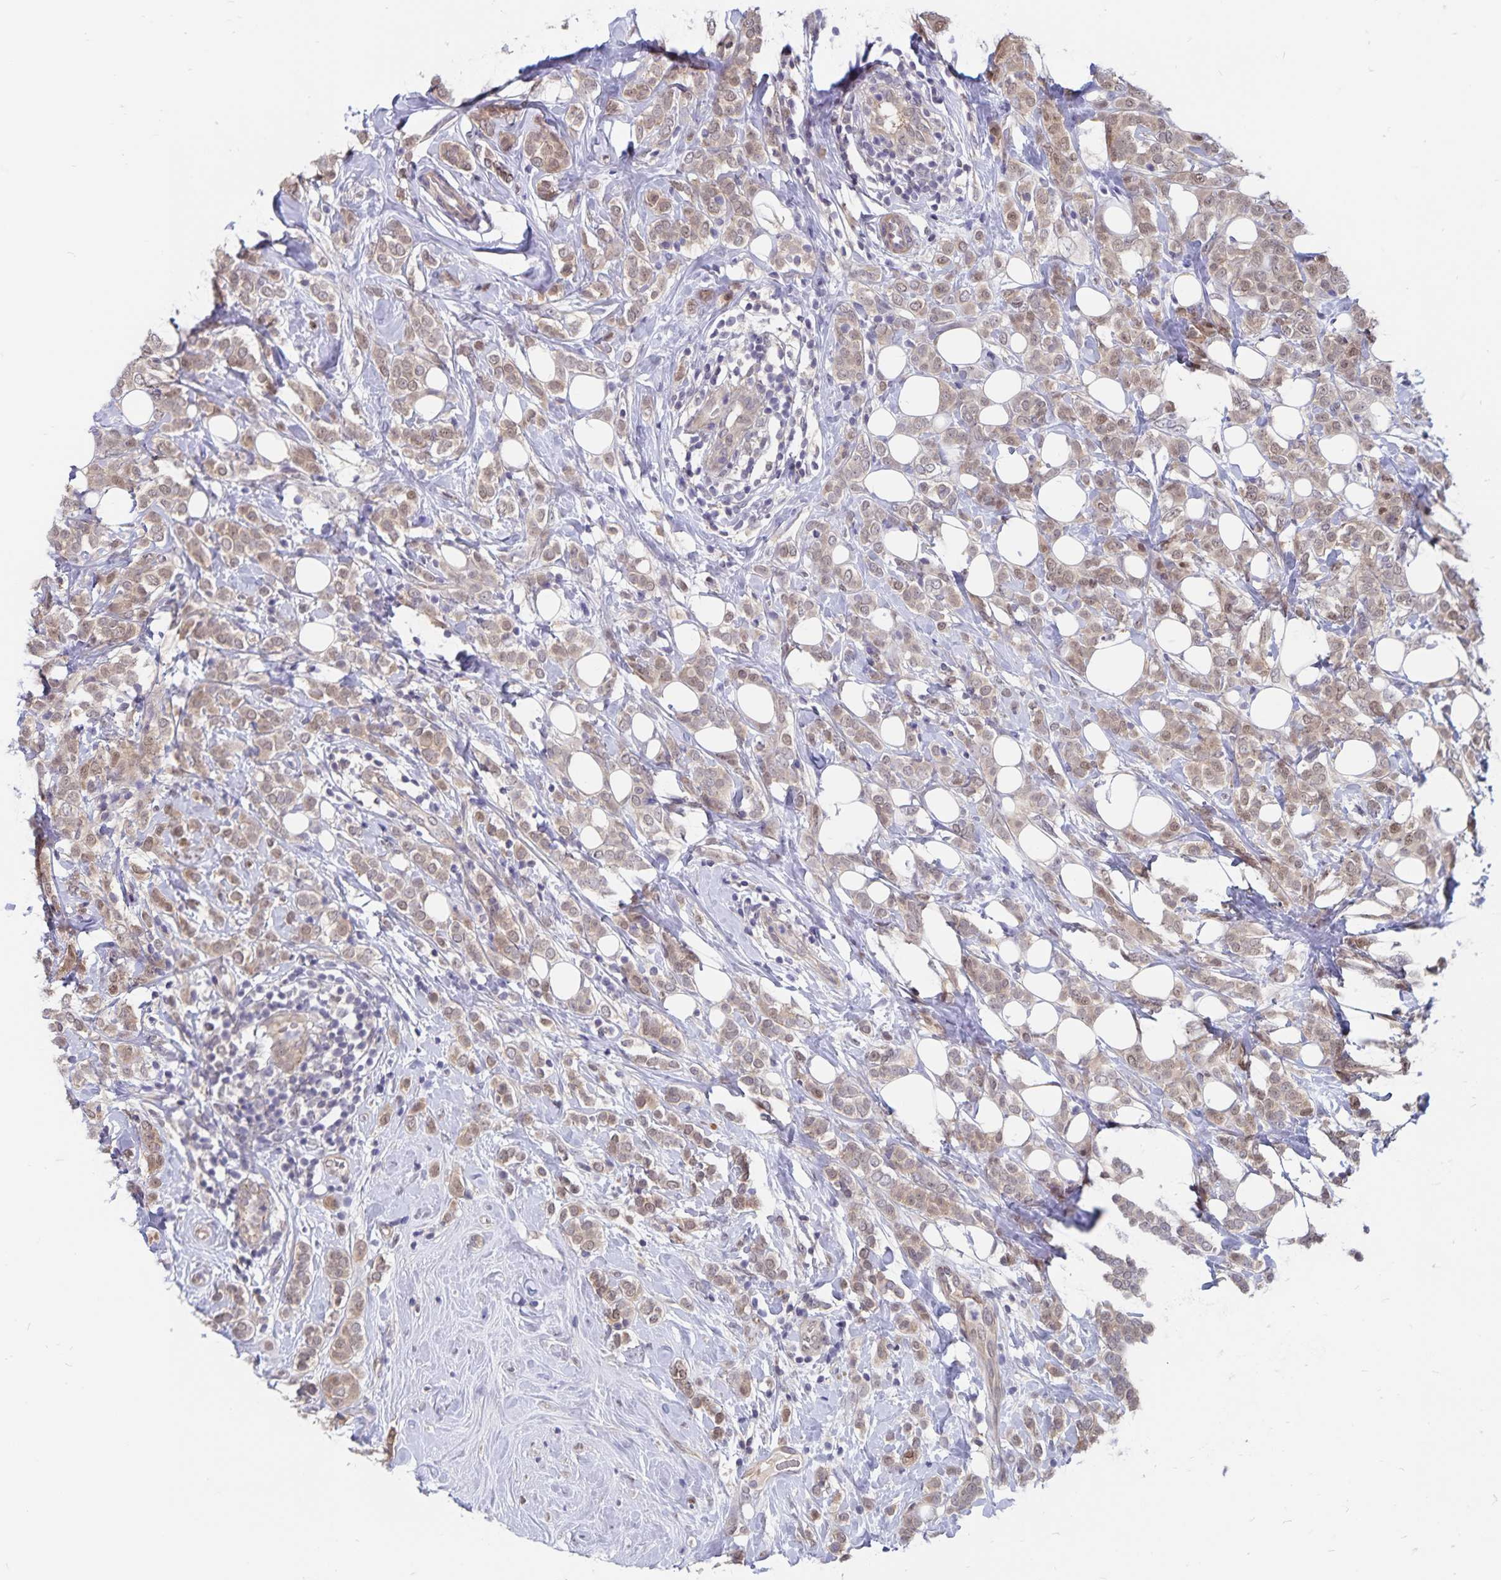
{"staining": {"intensity": "weak", "quantity": ">75%", "location": "cytoplasmic/membranous,nuclear"}, "tissue": "breast cancer", "cell_type": "Tumor cells", "image_type": "cancer", "snomed": [{"axis": "morphology", "description": "Lobular carcinoma"}, {"axis": "topography", "description": "Breast"}], "caption": "Immunohistochemistry micrograph of breast lobular carcinoma stained for a protein (brown), which displays low levels of weak cytoplasmic/membranous and nuclear expression in approximately >75% of tumor cells.", "gene": "BAG6", "patient": {"sex": "female", "age": 49}}